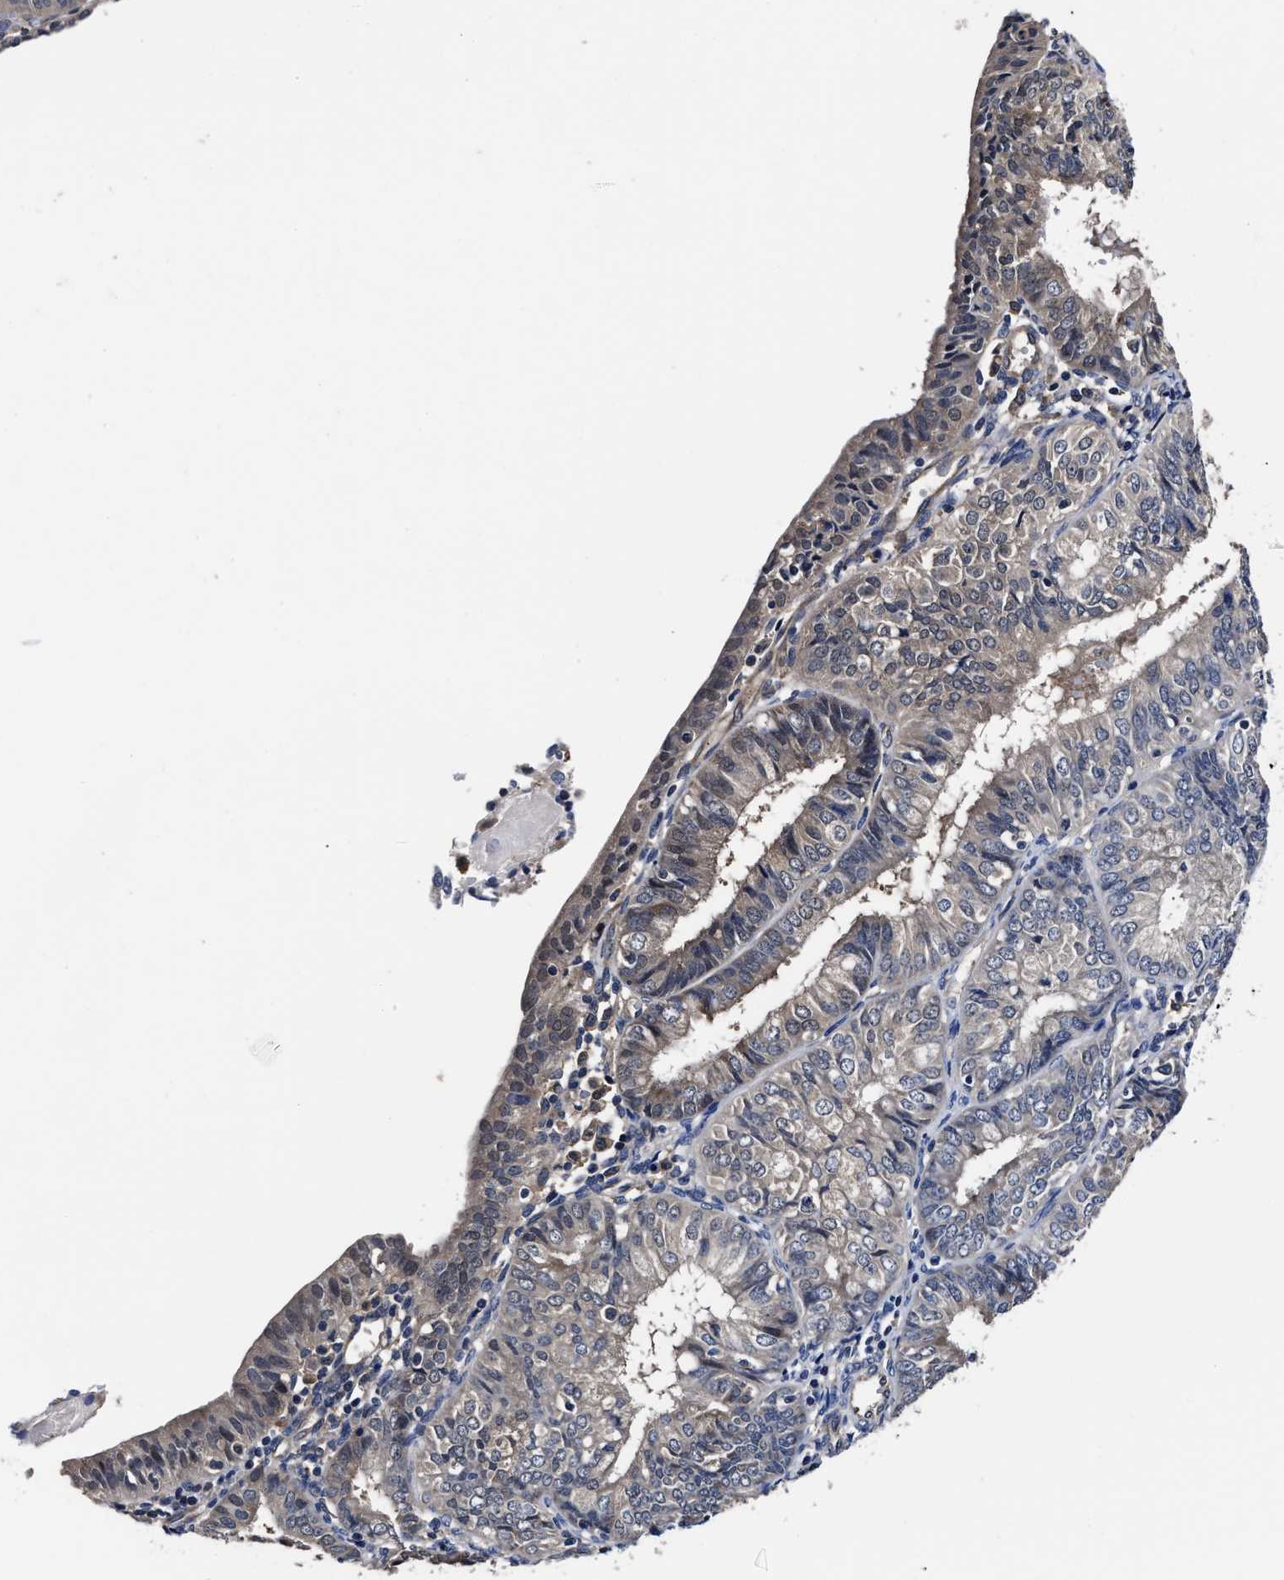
{"staining": {"intensity": "weak", "quantity": "<25%", "location": "cytoplasmic/membranous"}, "tissue": "endometrial cancer", "cell_type": "Tumor cells", "image_type": "cancer", "snomed": [{"axis": "morphology", "description": "Adenocarcinoma, NOS"}, {"axis": "topography", "description": "Endometrium"}], "caption": "Tumor cells are negative for brown protein staining in endometrial cancer (adenocarcinoma).", "gene": "SOCS5", "patient": {"sex": "female", "age": 58}}